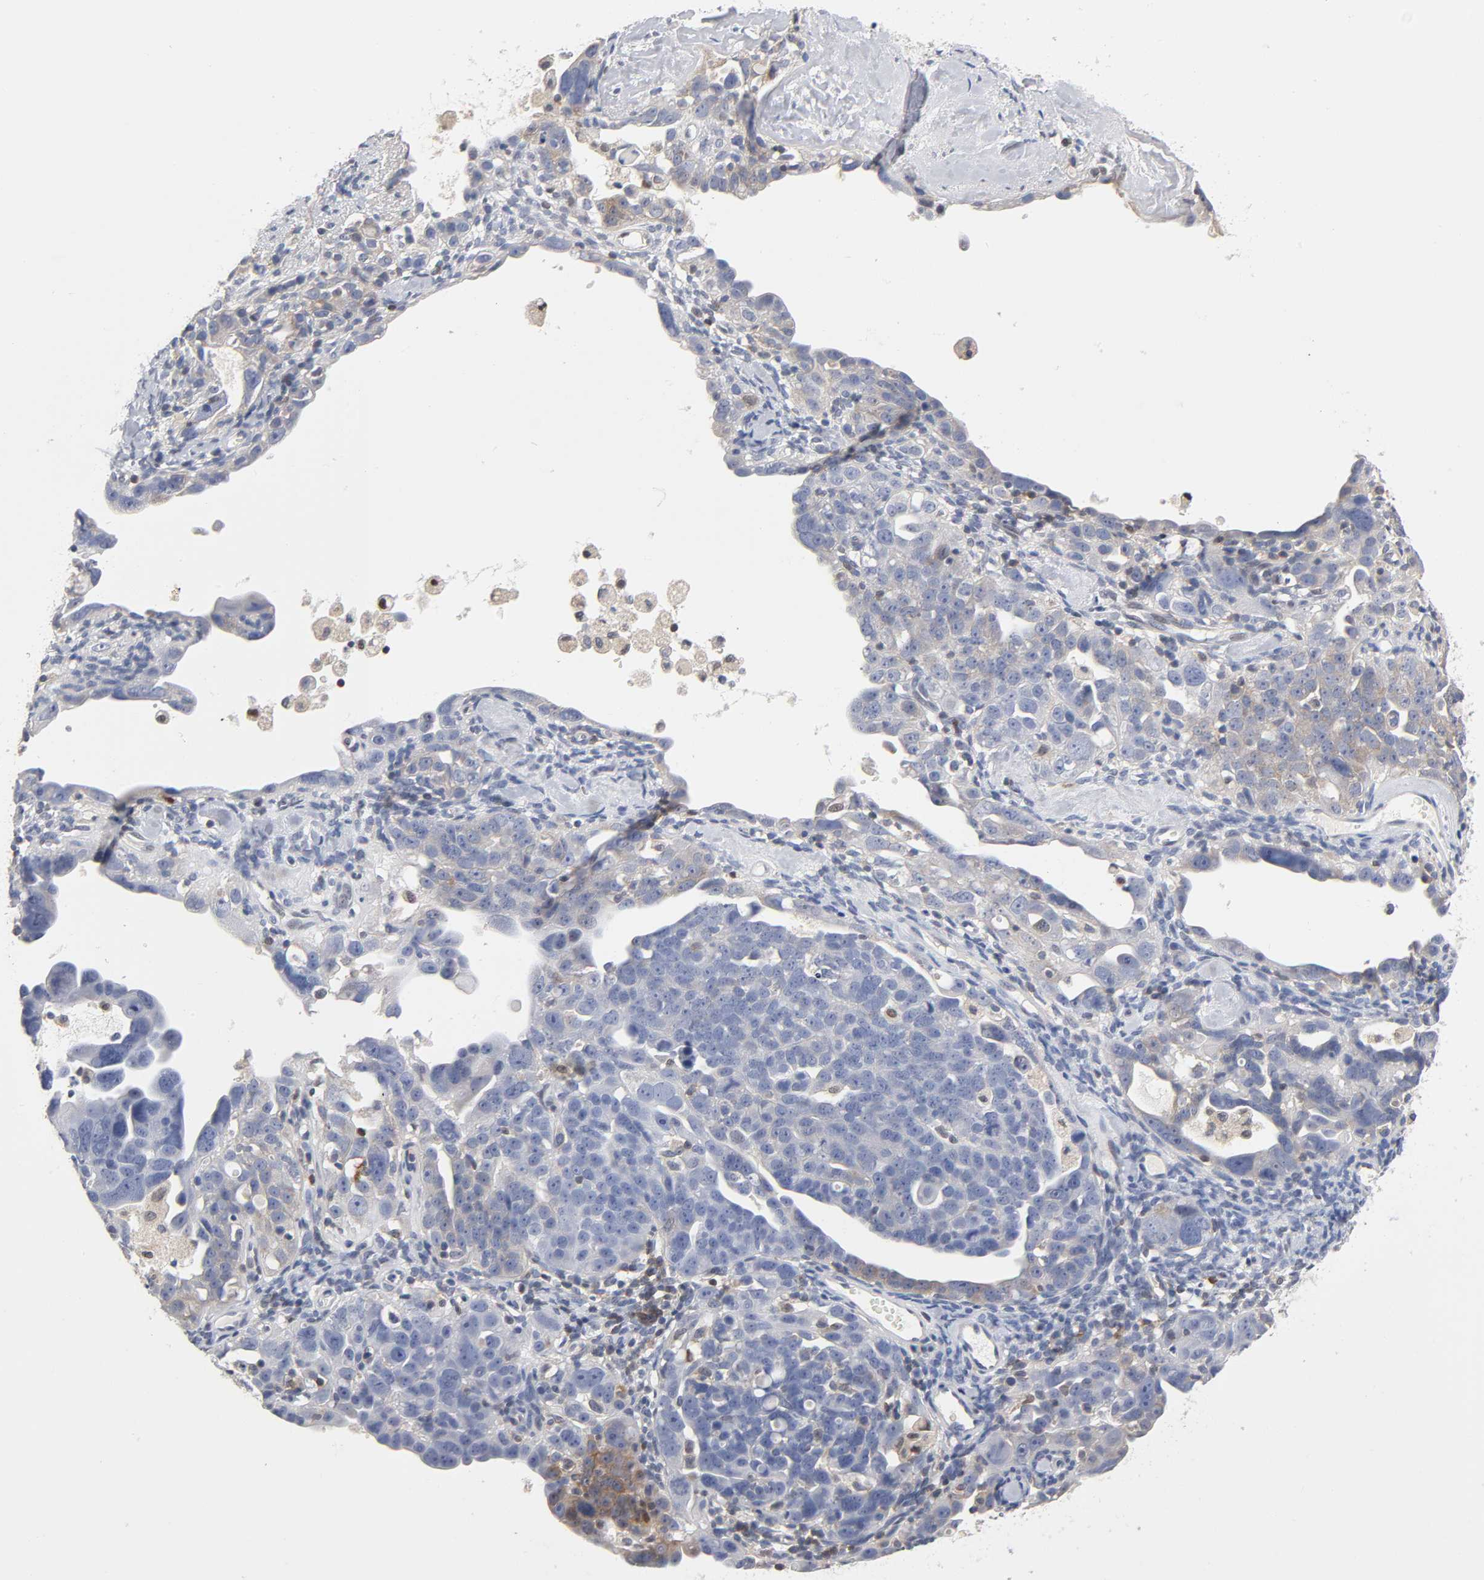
{"staining": {"intensity": "weak", "quantity": ">75%", "location": "cytoplasmic/membranous"}, "tissue": "ovarian cancer", "cell_type": "Tumor cells", "image_type": "cancer", "snomed": [{"axis": "morphology", "description": "Cystadenocarcinoma, serous, NOS"}, {"axis": "topography", "description": "Ovary"}], "caption": "Immunohistochemical staining of human ovarian cancer (serous cystadenocarcinoma) shows low levels of weak cytoplasmic/membranous protein positivity in about >75% of tumor cells.", "gene": "NFATC1", "patient": {"sex": "female", "age": 66}}